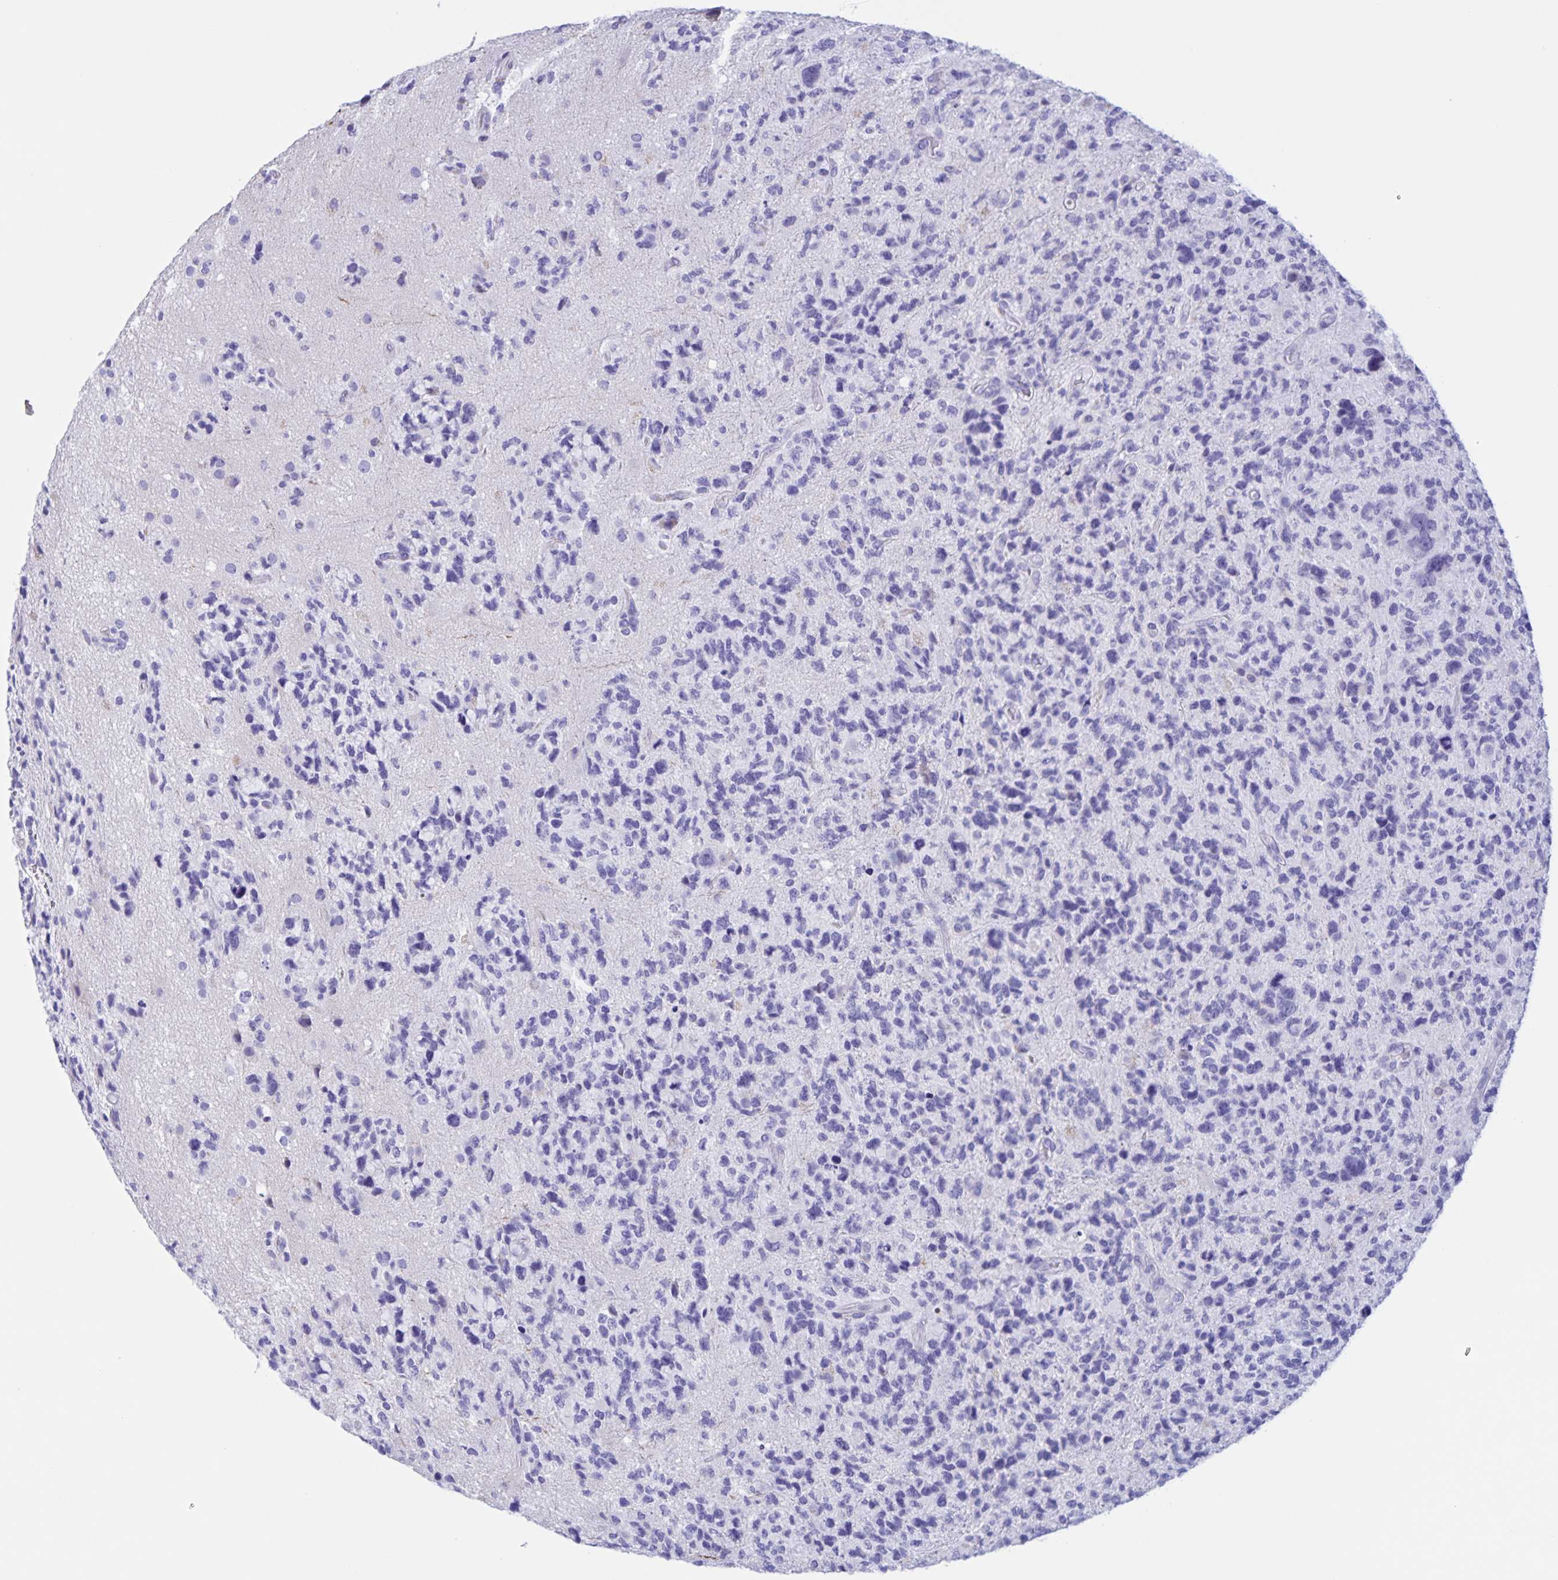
{"staining": {"intensity": "negative", "quantity": "none", "location": "none"}, "tissue": "glioma", "cell_type": "Tumor cells", "image_type": "cancer", "snomed": [{"axis": "morphology", "description": "Glioma, malignant, High grade"}, {"axis": "topography", "description": "Brain"}], "caption": "This is an immunohistochemistry micrograph of human glioma. There is no expression in tumor cells.", "gene": "TGIF2LX", "patient": {"sex": "female", "age": 71}}